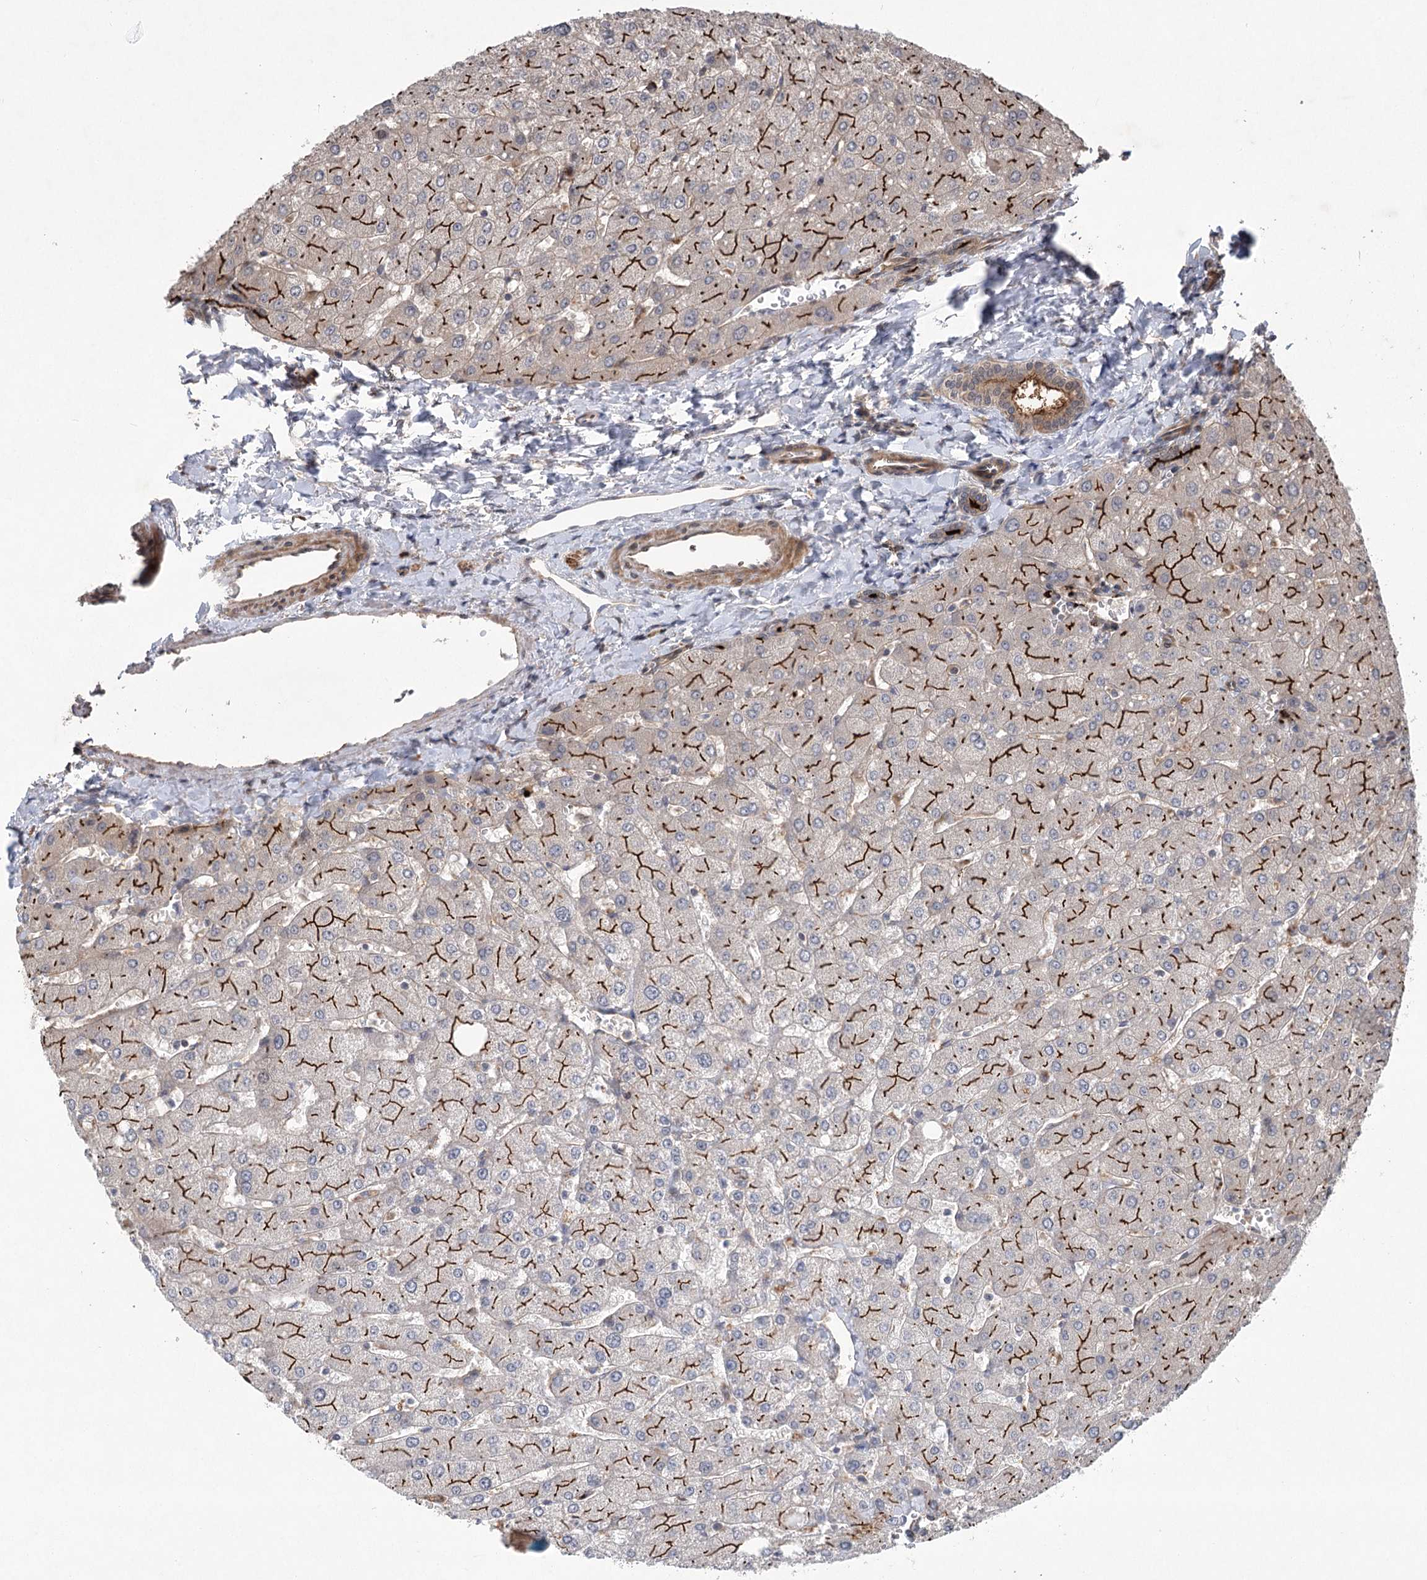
{"staining": {"intensity": "strong", "quantity": "25%-75%", "location": "cytoplasmic/membranous"}, "tissue": "liver", "cell_type": "Cholangiocytes", "image_type": "normal", "snomed": [{"axis": "morphology", "description": "Normal tissue, NOS"}, {"axis": "topography", "description": "Liver"}], "caption": "The micrograph exhibits immunohistochemical staining of normal liver. There is strong cytoplasmic/membranous expression is appreciated in approximately 25%-75% of cholangiocytes.", "gene": "METTL24", "patient": {"sex": "male", "age": 55}}